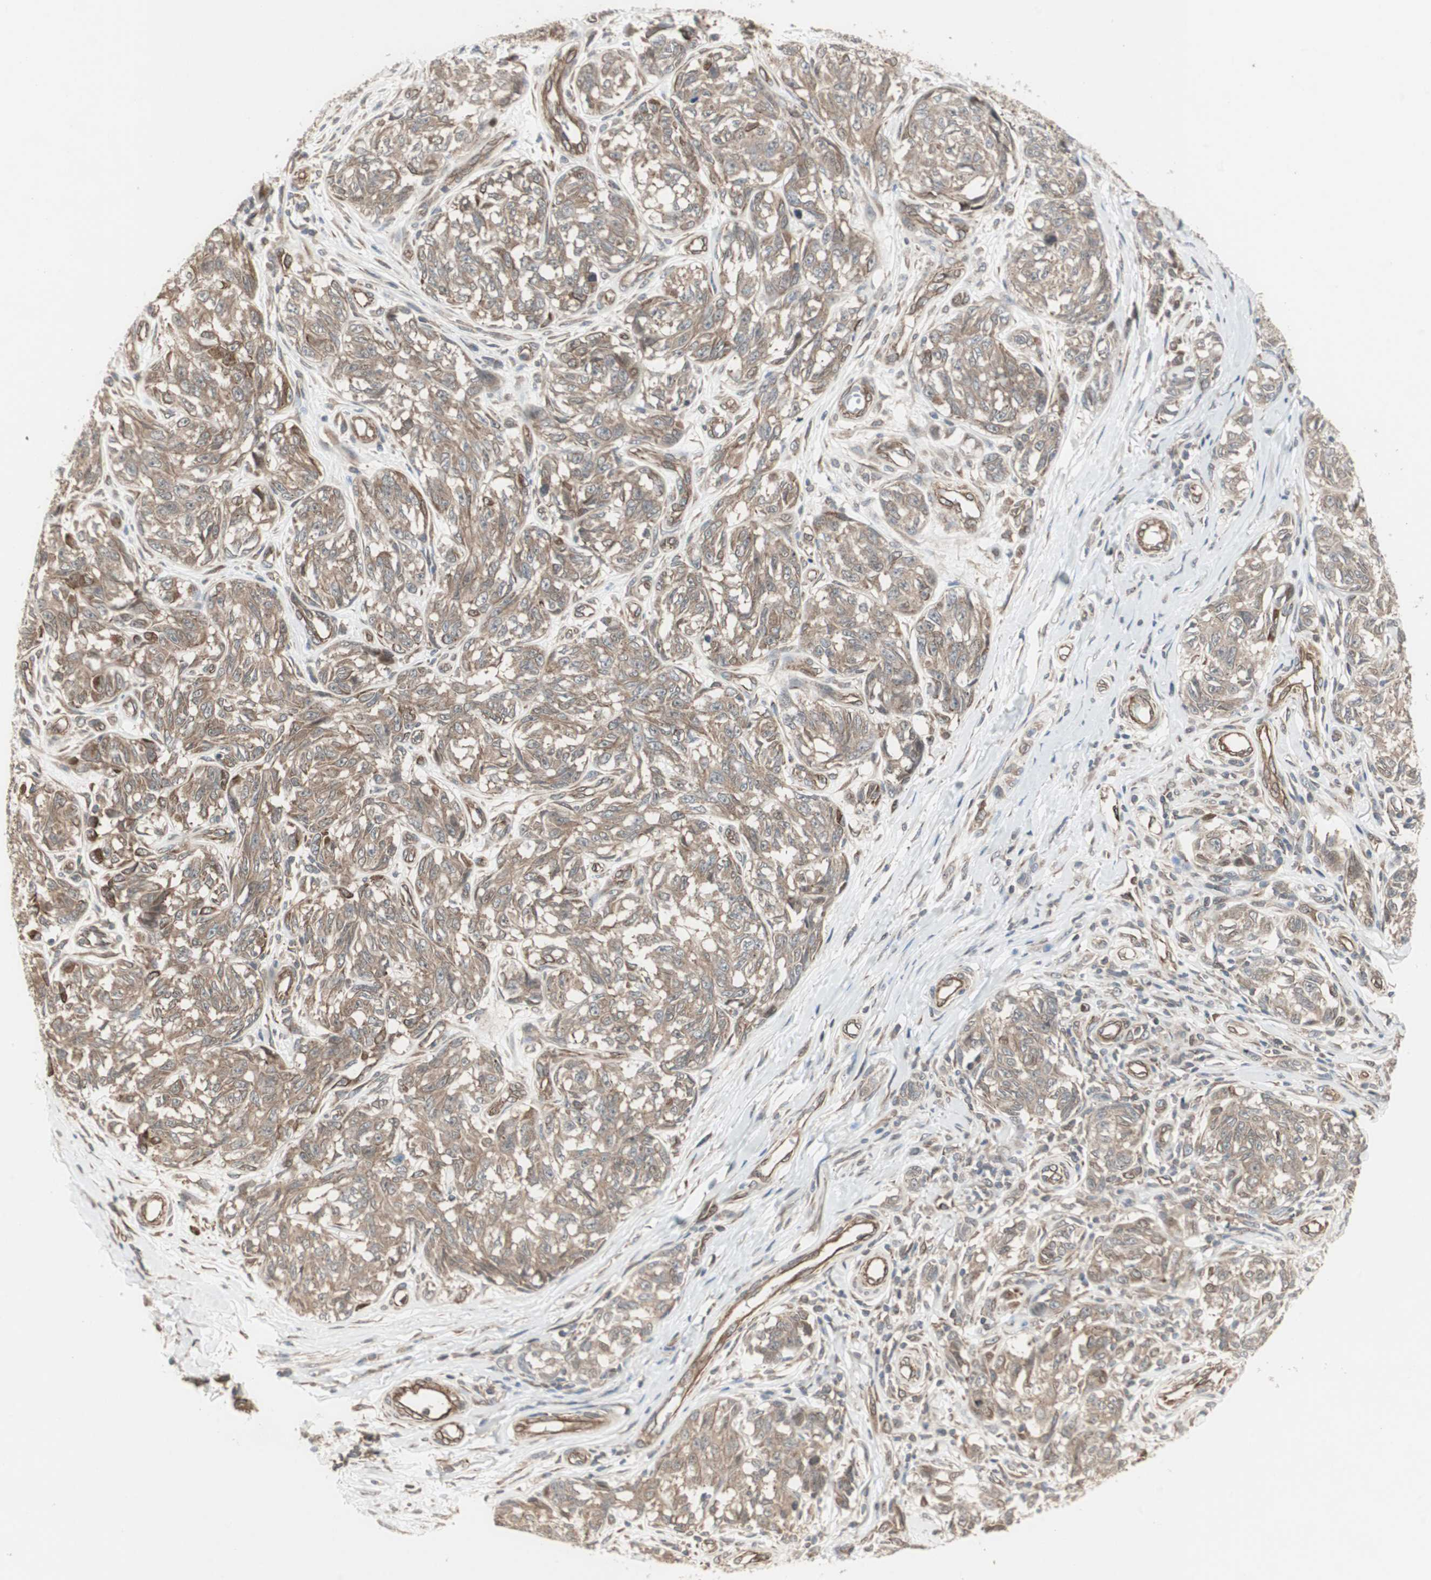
{"staining": {"intensity": "moderate", "quantity": ">75%", "location": "cytoplasmic/membranous"}, "tissue": "melanoma", "cell_type": "Tumor cells", "image_type": "cancer", "snomed": [{"axis": "morphology", "description": "Malignant melanoma, NOS"}, {"axis": "topography", "description": "Skin"}], "caption": "Immunohistochemistry (IHC) of human melanoma demonstrates medium levels of moderate cytoplasmic/membranous expression in approximately >75% of tumor cells.", "gene": "PFDN1", "patient": {"sex": "female", "age": 64}}